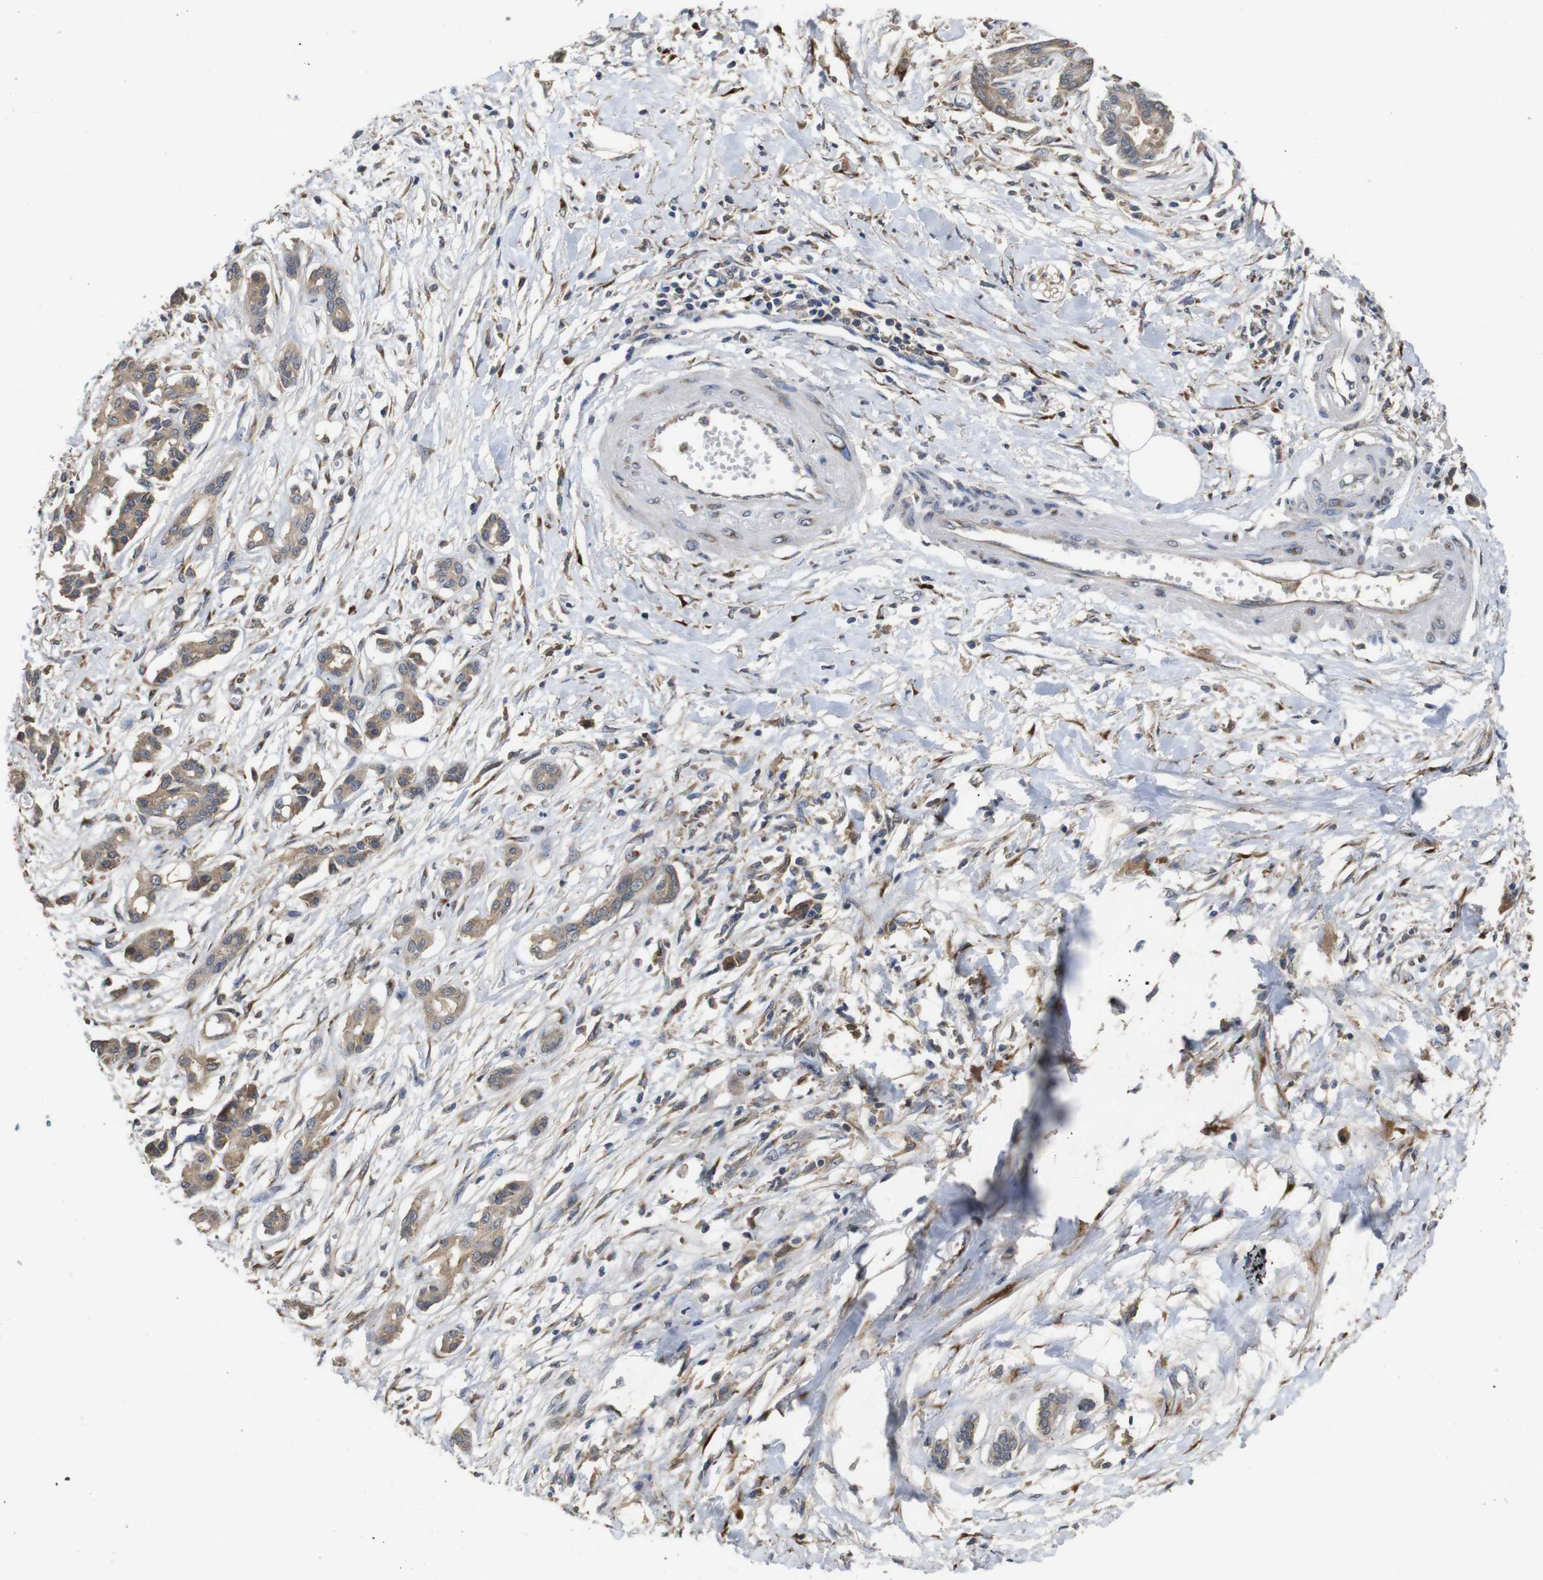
{"staining": {"intensity": "moderate", "quantity": ">75%", "location": "cytoplasmic/membranous"}, "tissue": "pancreatic cancer", "cell_type": "Tumor cells", "image_type": "cancer", "snomed": [{"axis": "morphology", "description": "Adenocarcinoma, NOS"}, {"axis": "topography", "description": "Pancreas"}], "caption": "A medium amount of moderate cytoplasmic/membranous expression is present in approximately >75% of tumor cells in pancreatic adenocarcinoma tissue. Nuclei are stained in blue.", "gene": "ARHGAP24", "patient": {"sex": "male", "age": 56}}